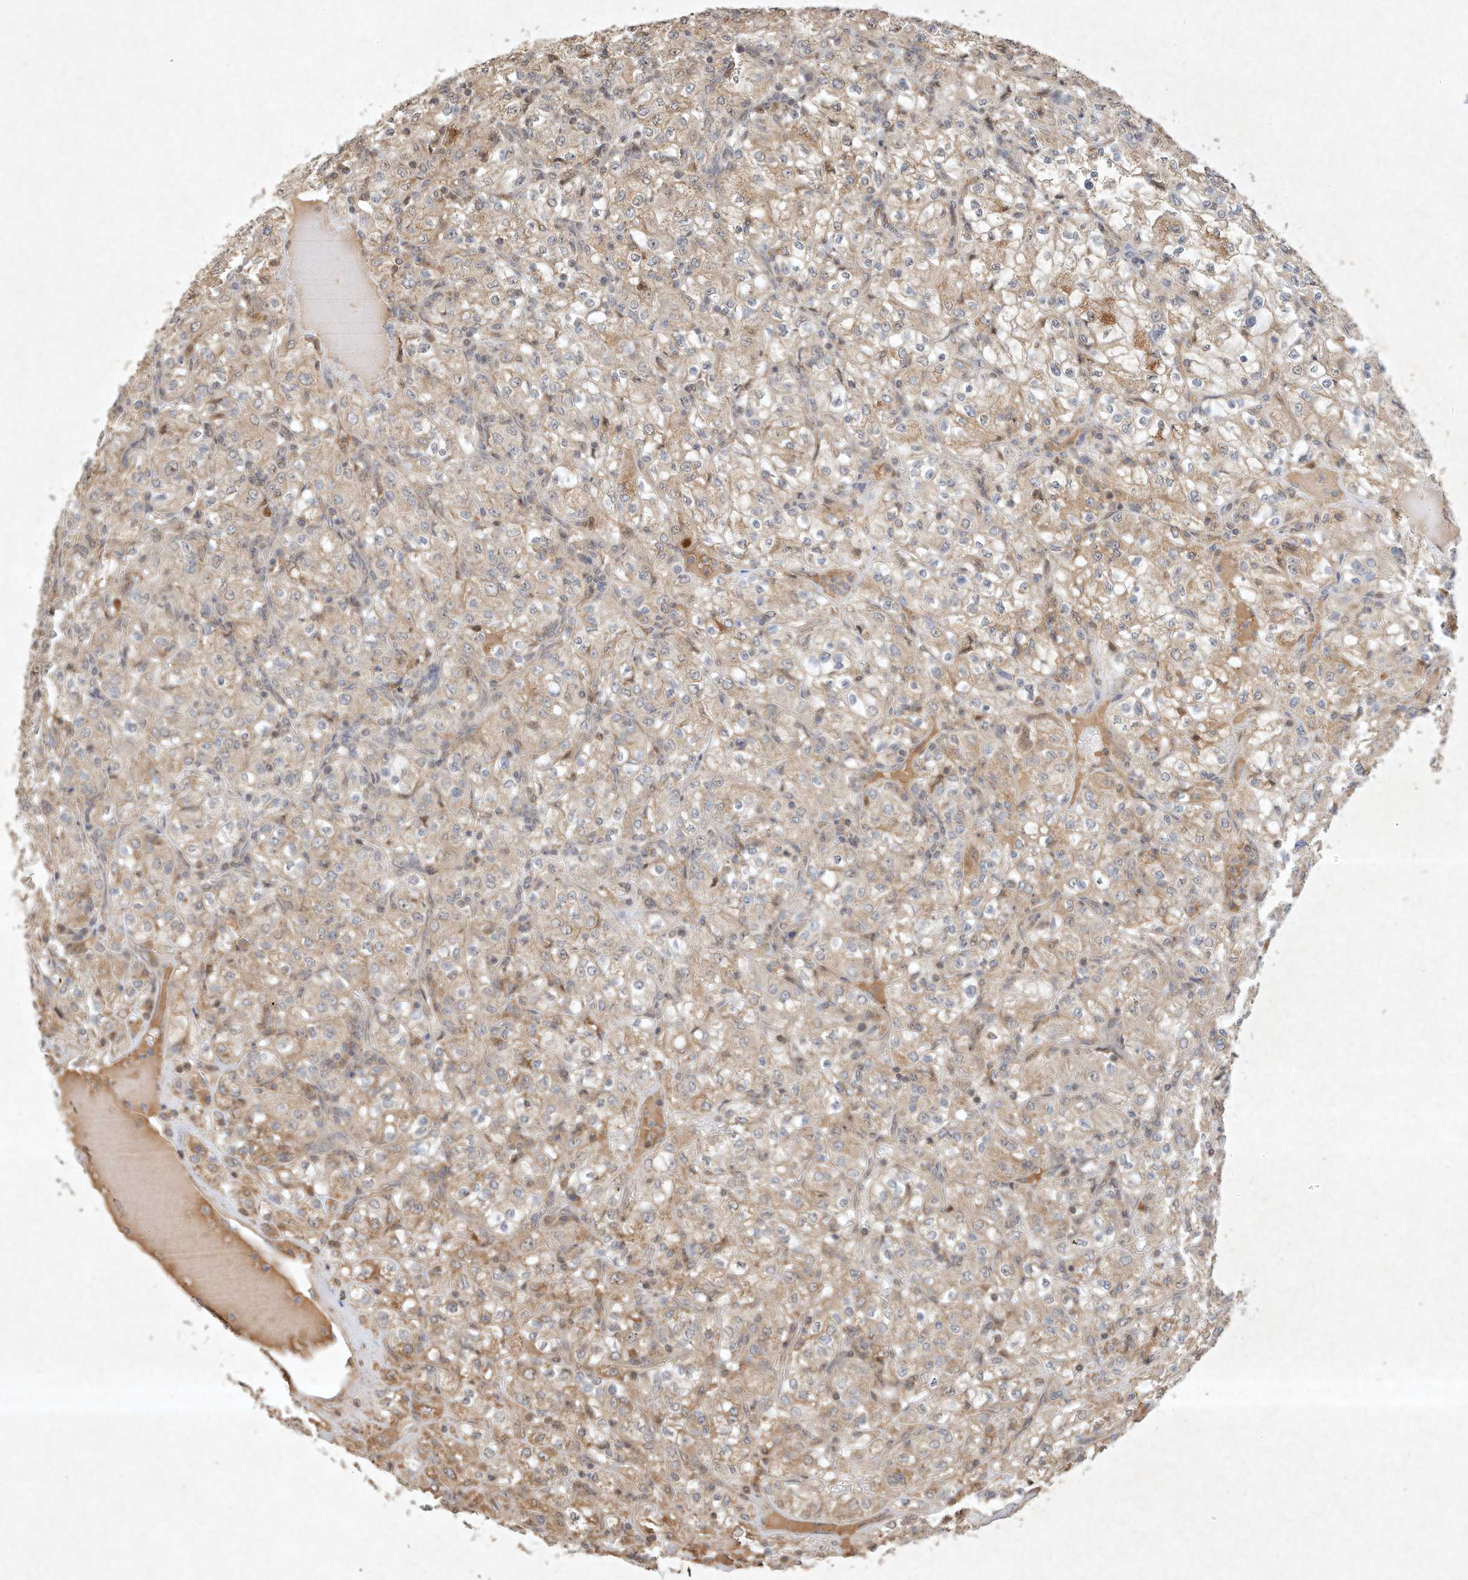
{"staining": {"intensity": "weak", "quantity": ">75%", "location": "cytoplasmic/membranous"}, "tissue": "renal cancer", "cell_type": "Tumor cells", "image_type": "cancer", "snomed": [{"axis": "morphology", "description": "Normal tissue, NOS"}, {"axis": "morphology", "description": "Adenocarcinoma, NOS"}, {"axis": "topography", "description": "Kidney"}], "caption": "Weak cytoplasmic/membranous protein expression is identified in about >75% of tumor cells in adenocarcinoma (renal).", "gene": "BTRC", "patient": {"sex": "female", "age": 72}}